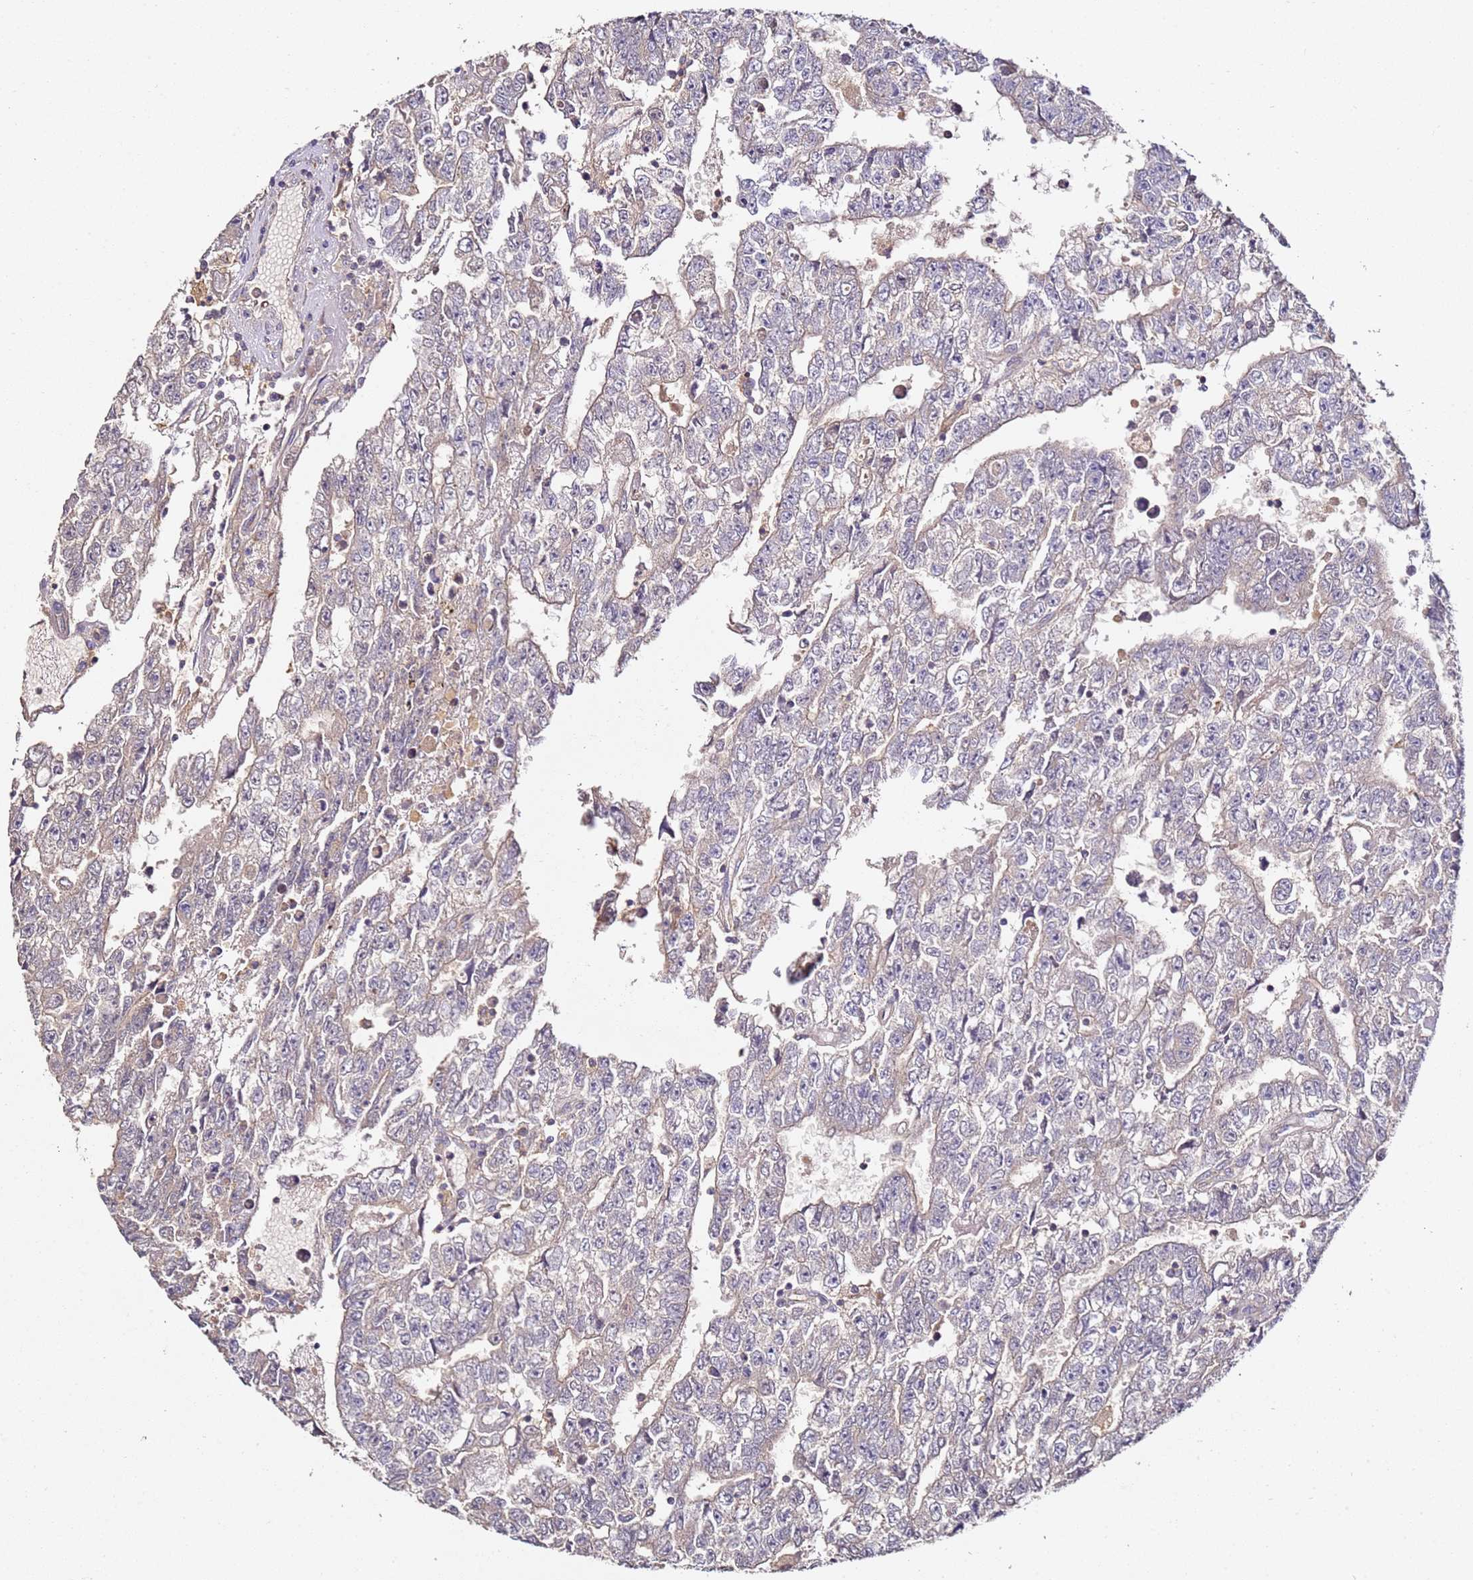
{"staining": {"intensity": "negative", "quantity": "none", "location": "none"}, "tissue": "testis cancer", "cell_type": "Tumor cells", "image_type": "cancer", "snomed": [{"axis": "morphology", "description": "Carcinoma, Embryonal, NOS"}, {"axis": "topography", "description": "Testis"}], "caption": "Immunohistochemistry (IHC) of testis embryonal carcinoma displays no expression in tumor cells.", "gene": "OR2B11", "patient": {"sex": "male", "age": 25}}